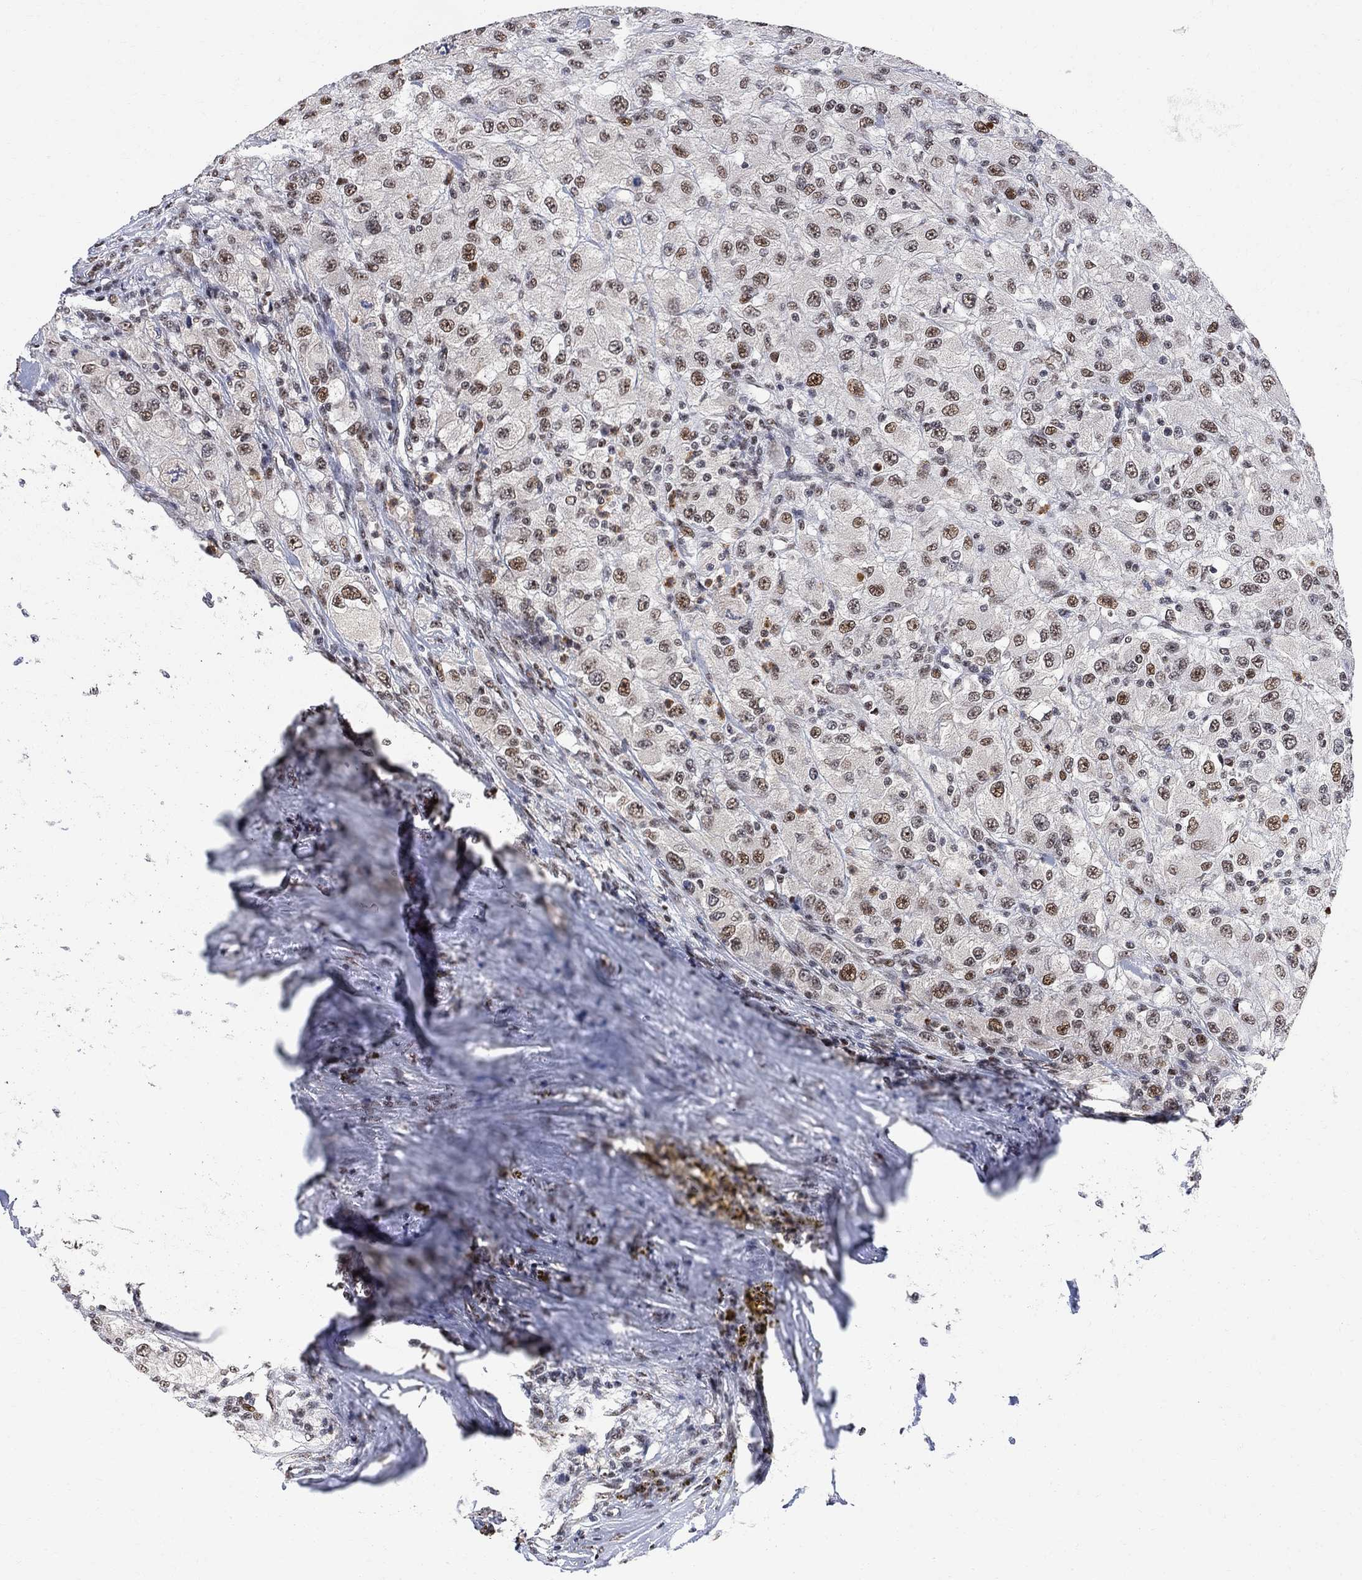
{"staining": {"intensity": "moderate", "quantity": "25%-75%", "location": "nuclear"}, "tissue": "renal cancer", "cell_type": "Tumor cells", "image_type": "cancer", "snomed": [{"axis": "morphology", "description": "Adenocarcinoma, NOS"}, {"axis": "topography", "description": "Kidney"}], "caption": "The micrograph demonstrates immunohistochemical staining of renal cancer (adenocarcinoma). There is moderate nuclear staining is seen in approximately 25%-75% of tumor cells.", "gene": "E4F1", "patient": {"sex": "female", "age": 67}}